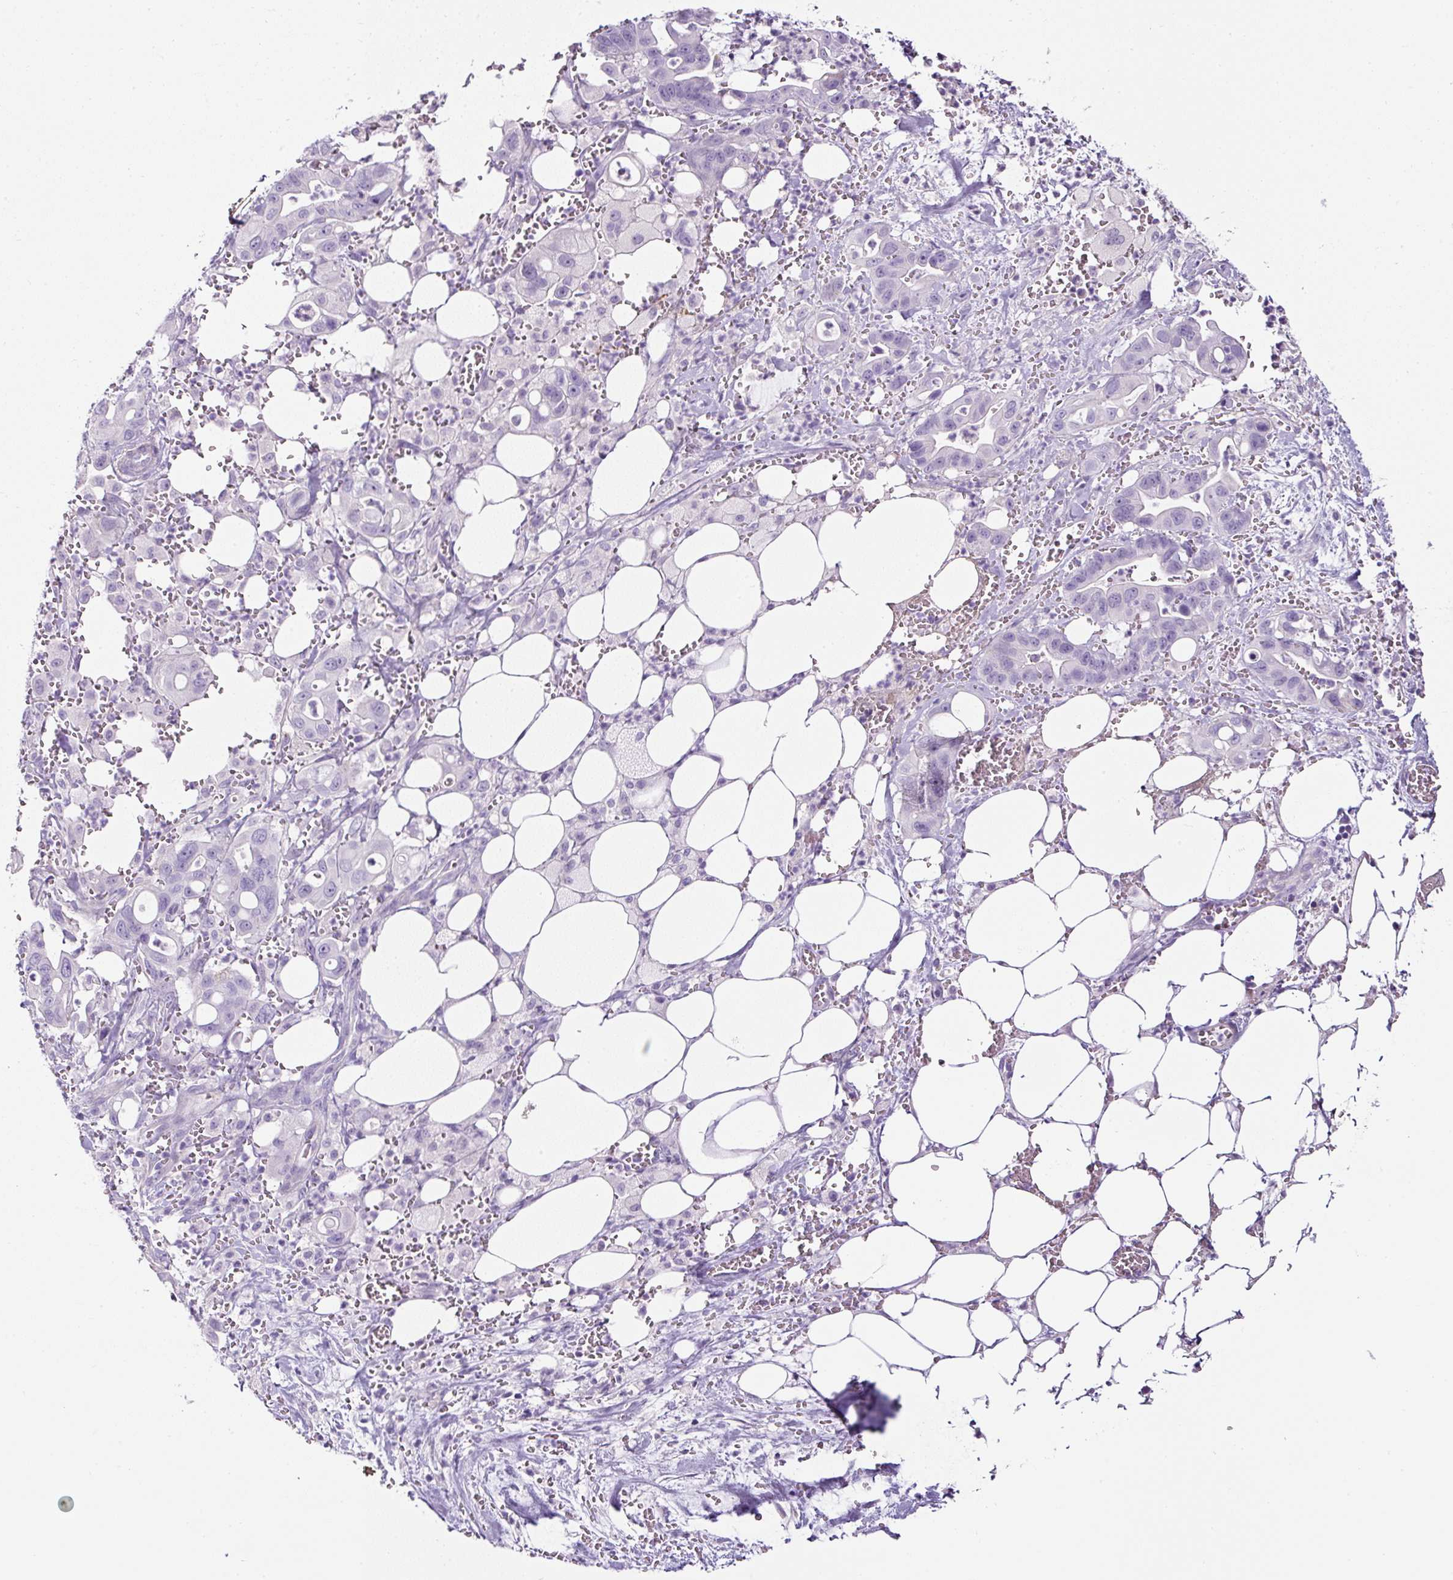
{"staining": {"intensity": "negative", "quantity": "none", "location": "none"}, "tissue": "pancreatic cancer", "cell_type": "Tumor cells", "image_type": "cancer", "snomed": [{"axis": "morphology", "description": "Adenocarcinoma, NOS"}, {"axis": "topography", "description": "Pancreas"}], "caption": "Human adenocarcinoma (pancreatic) stained for a protein using IHC reveals no staining in tumor cells.", "gene": "OR14A2", "patient": {"sex": "male", "age": 61}}